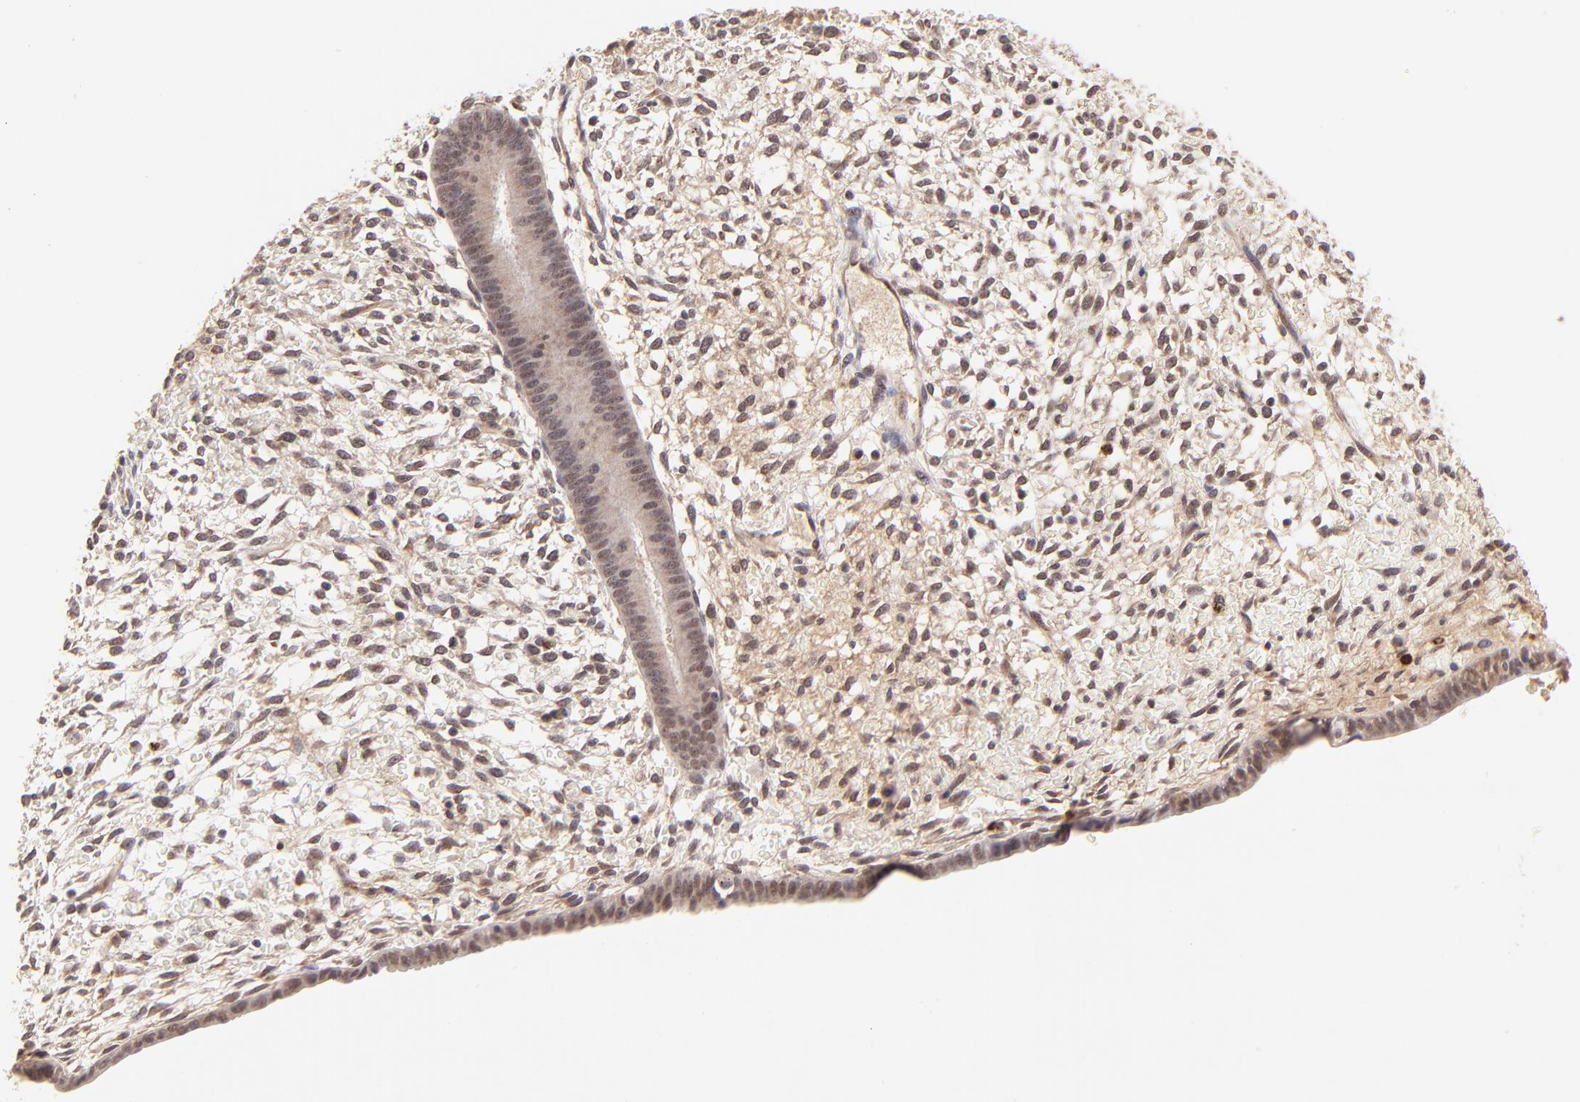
{"staining": {"intensity": "weak", "quantity": "25%-75%", "location": "nuclear"}, "tissue": "endometrium", "cell_type": "Cells in endometrial stroma", "image_type": "normal", "snomed": [{"axis": "morphology", "description": "Normal tissue, NOS"}, {"axis": "topography", "description": "Endometrium"}], "caption": "Protein expression analysis of benign human endometrium reveals weak nuclear staining in about 25%-75% of cells in endometrial stroma.", "gene": "MED12", "patient": {"sex": "female", "age": 42}}